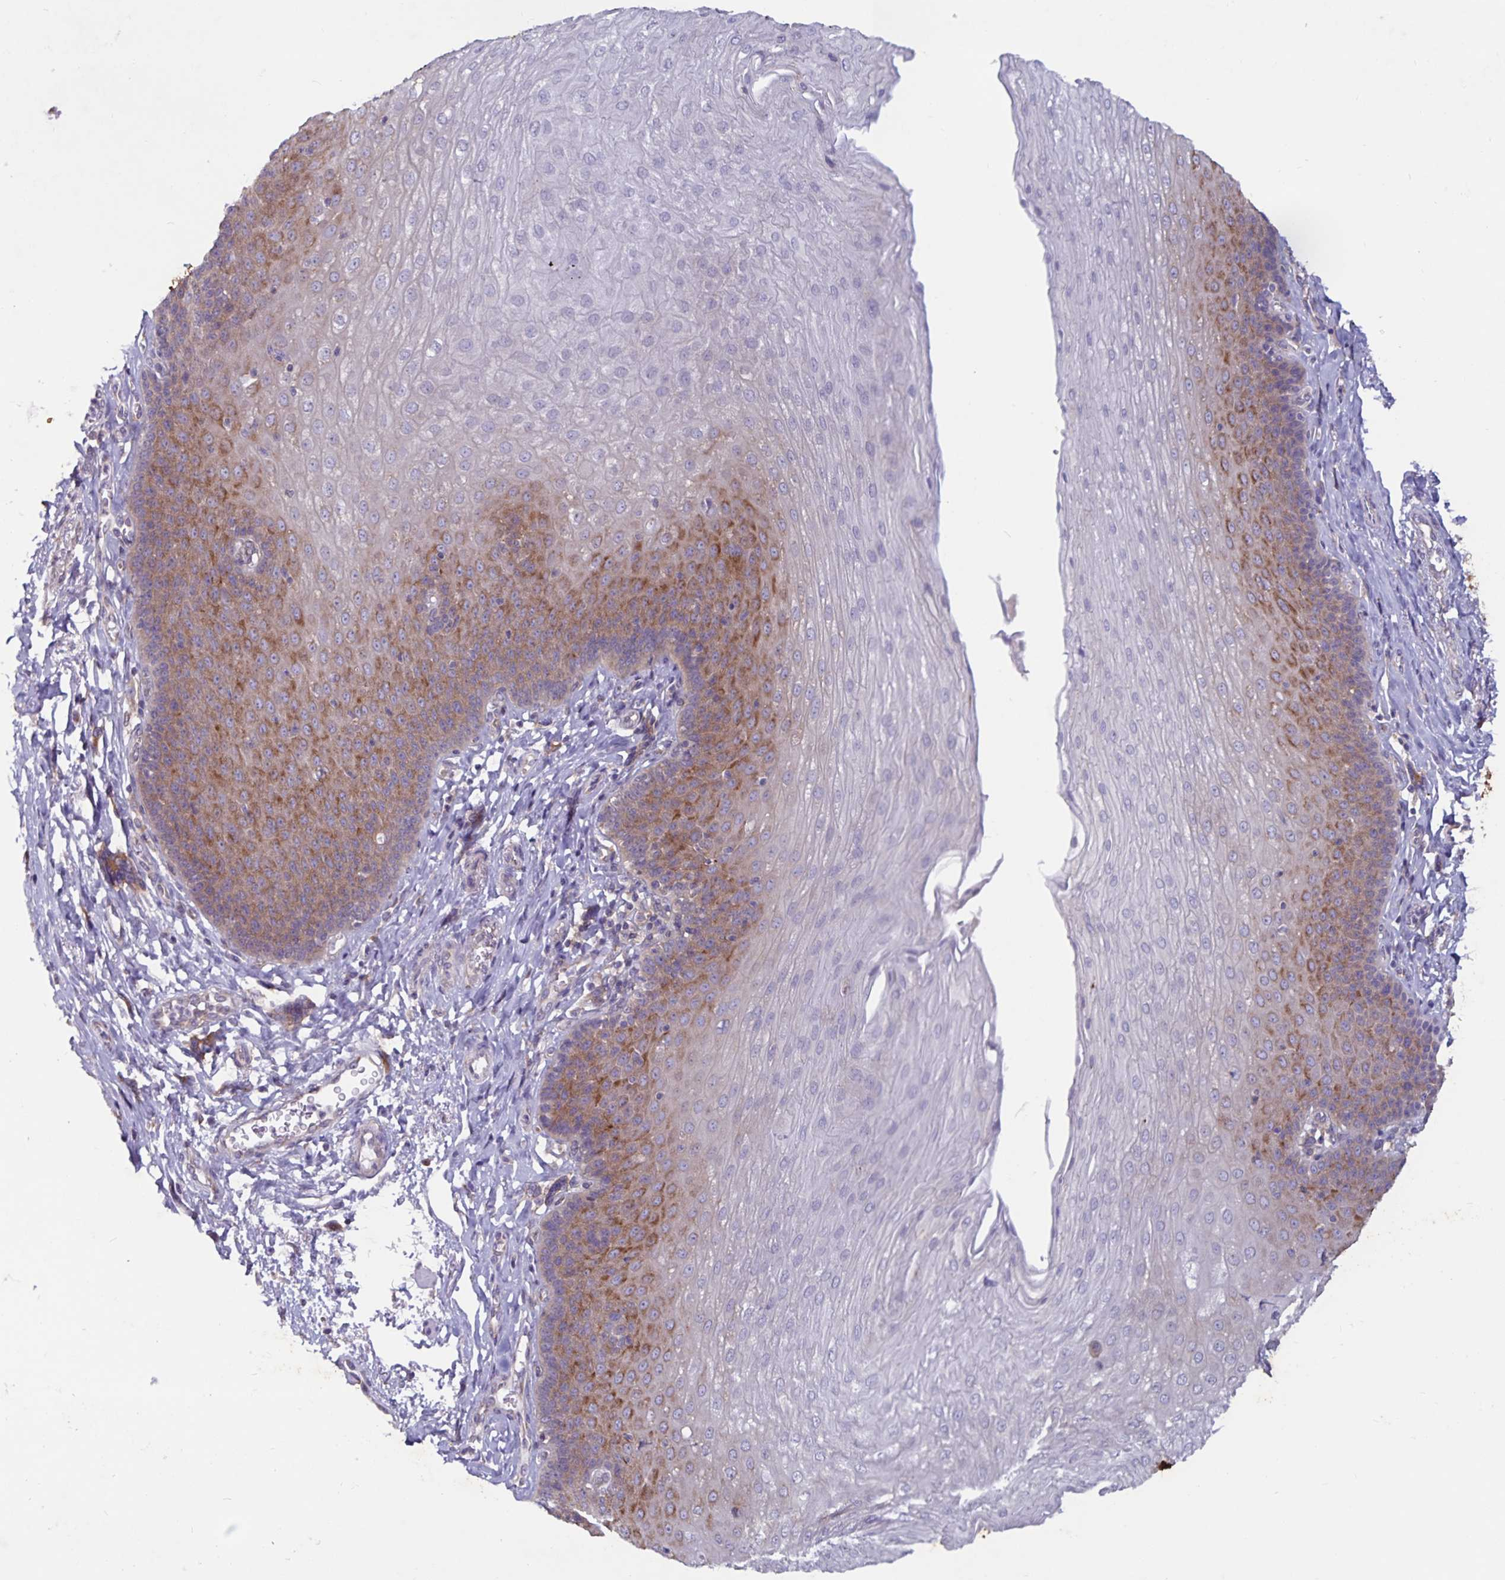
{"staining": {"intensity": "moderate", "quantity": "25%-75%", "location": "cytoplasmic/membranous"}, "tissue": "esophagus", "cell_type": "Squamous epithelial cells", "image_type": "normal", "snomed": [{"axis": "morphology", "description": "Normal tissue, NOS"}, {"axis": "topography", "description": "Esophagus"}], "caption": "Immunohistochemical staining of normal human esophagus displays medium levels of moderate cytoplasmic/membranous positivity in about 25%-75% of squamous epithelial cells. (Brightfield microscopy of DAB IHC at high magnification).", "gene": "FAM120A", "patient": {"sex": "female", "age": 81}}